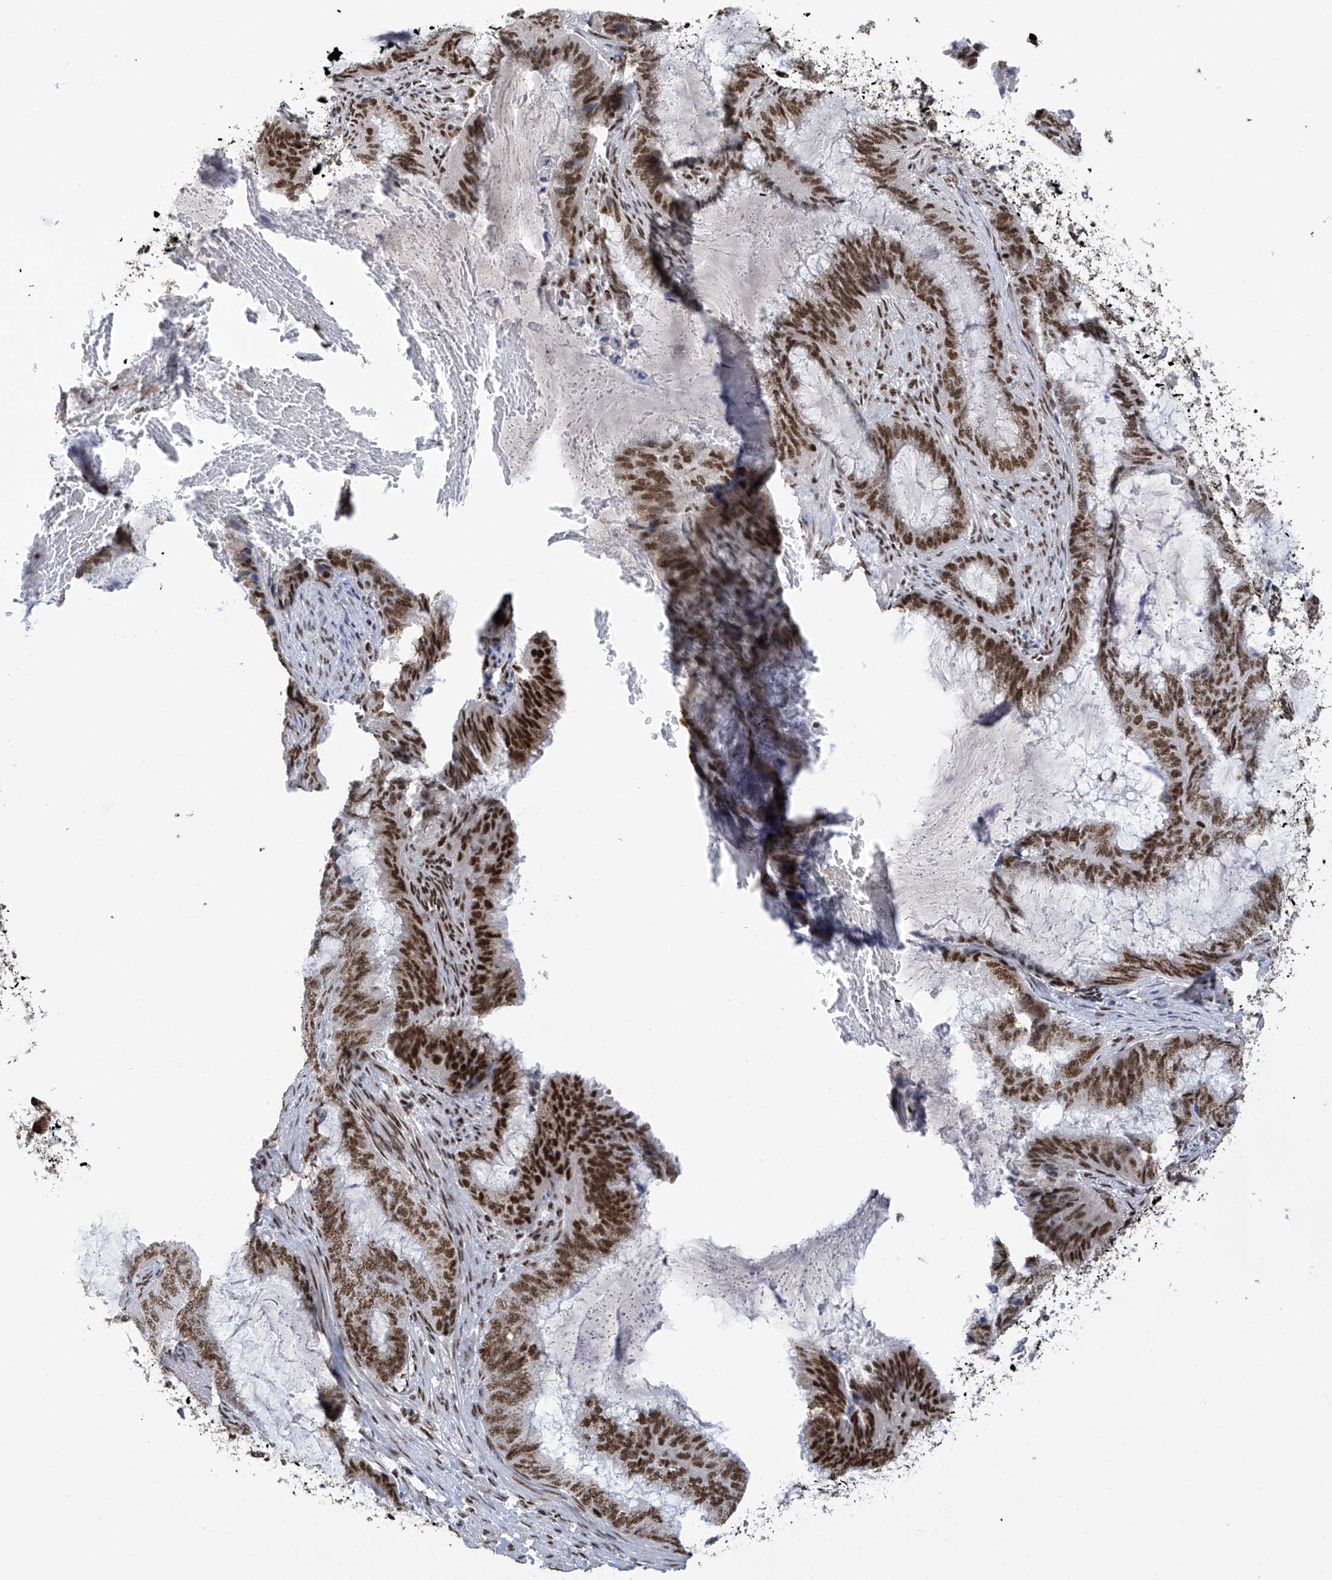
{"staining": {"intensity": "strong", "quantity": ">75%", "location": "nuclear"}, "tissue": "endometrial cancer", "cell_type": "Tumor cells", "image_type": "cancer", "snomed": [{"axis": "morphology", "description": "Adenocarcinoma, NOS"}, {"axis": "topography", "description": "Endometrium"}], "caption": "Human endometrial cancer stained for a protein (brown) exhibits strong nuclear positive staining in approximately >75% of tumor cells.", "gene": "APLF", "patient": {"sex": "female", "age": 51}}